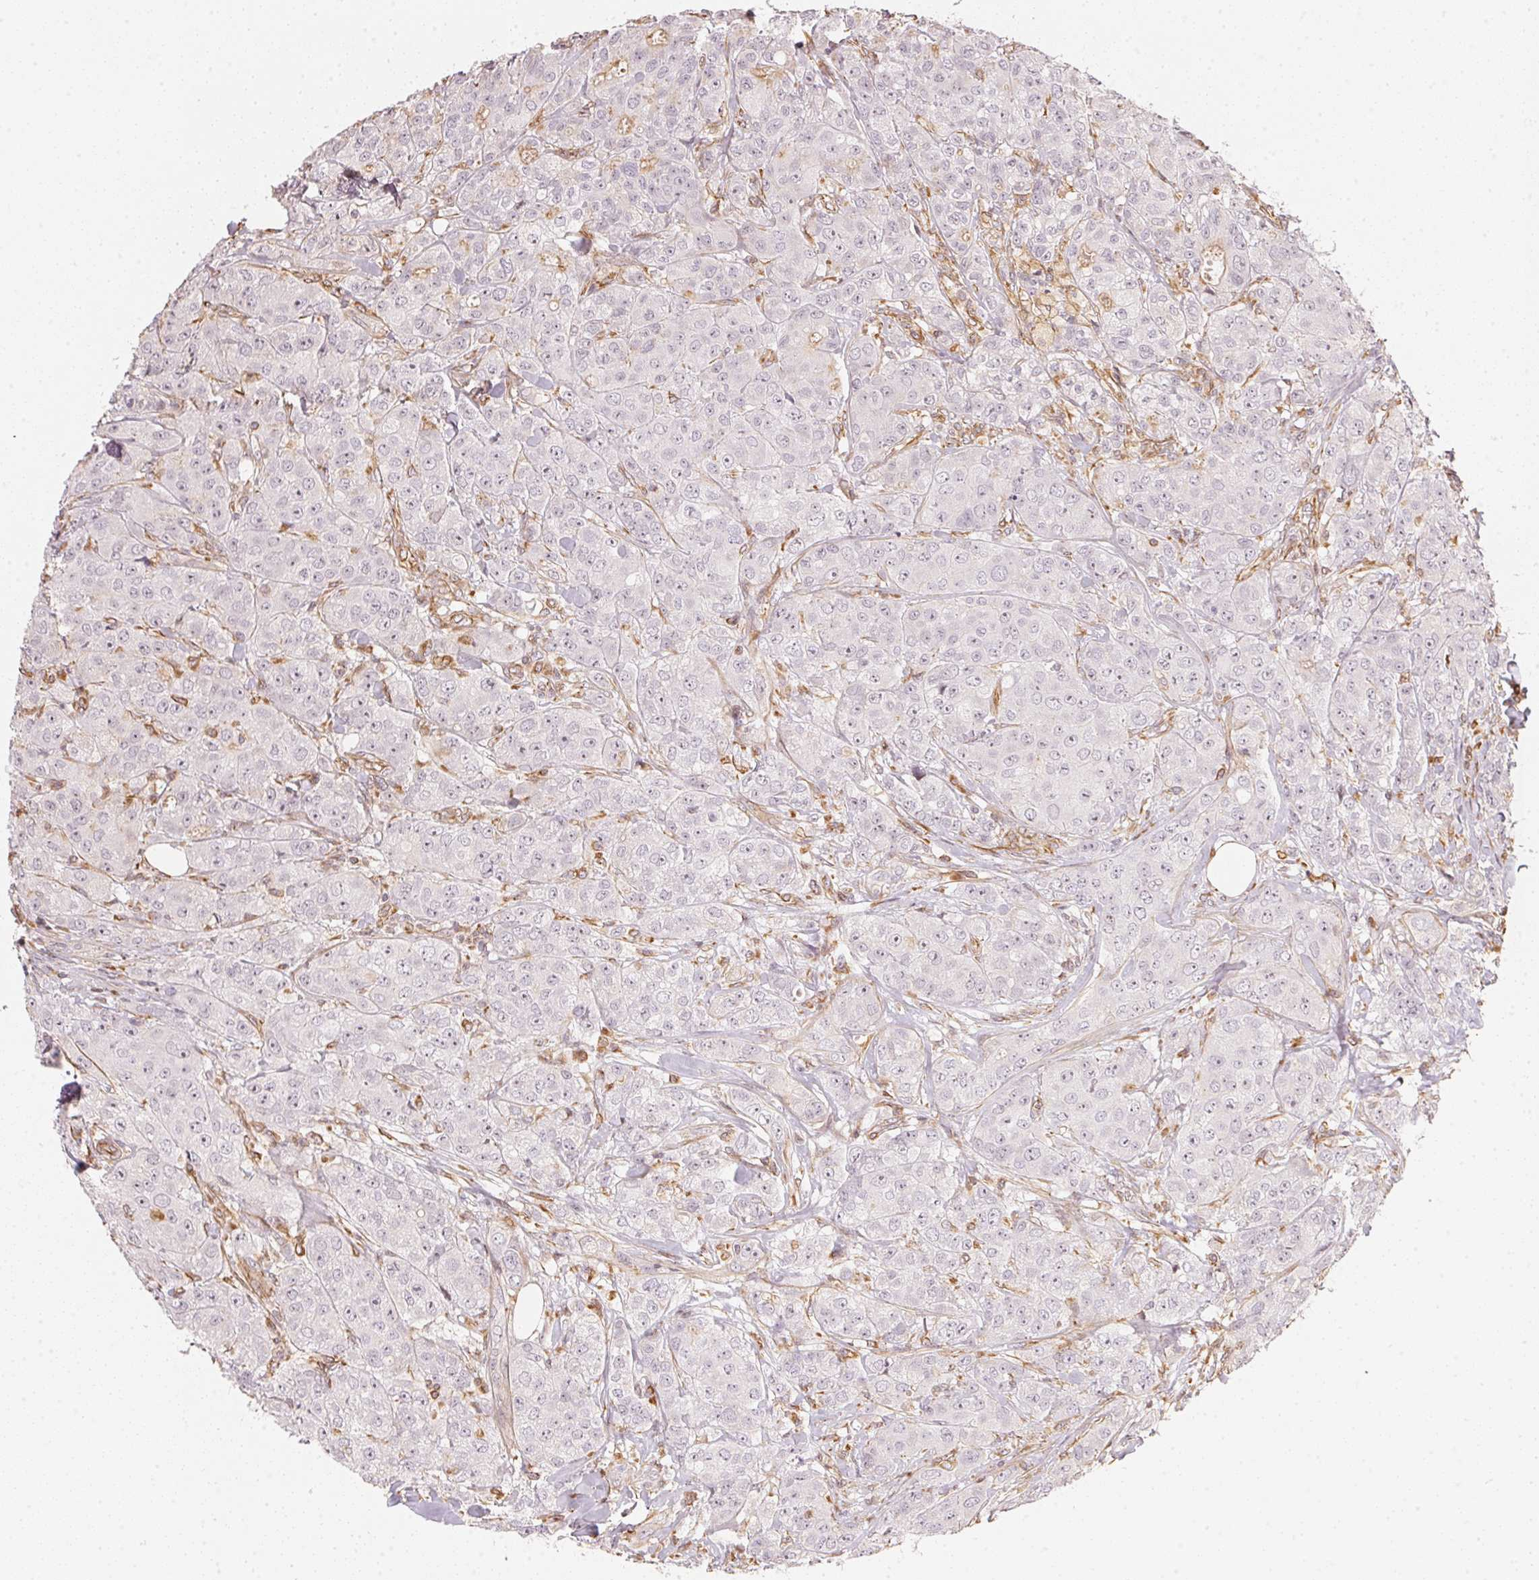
{"staining": {"intensity": "negative", "quantity": "none", "location": "none"}, "tissue": "breast cancer", "cell_type": "Tumor cells", "image_type": "cancer", "snomed": [{"axis": "morphology", "description": "Duct carcinoma"}, {"axis": "topography", "description": "Breast"}], "caption": "DAB (3,3'-diaminobenzidine) immunohistochemical staining of infiltrating ductal carcinoma (breast) shows no significant positivity in tumor cells.", "gene": "FOXR2", "patient": {"sex": "female", "age": 43}}